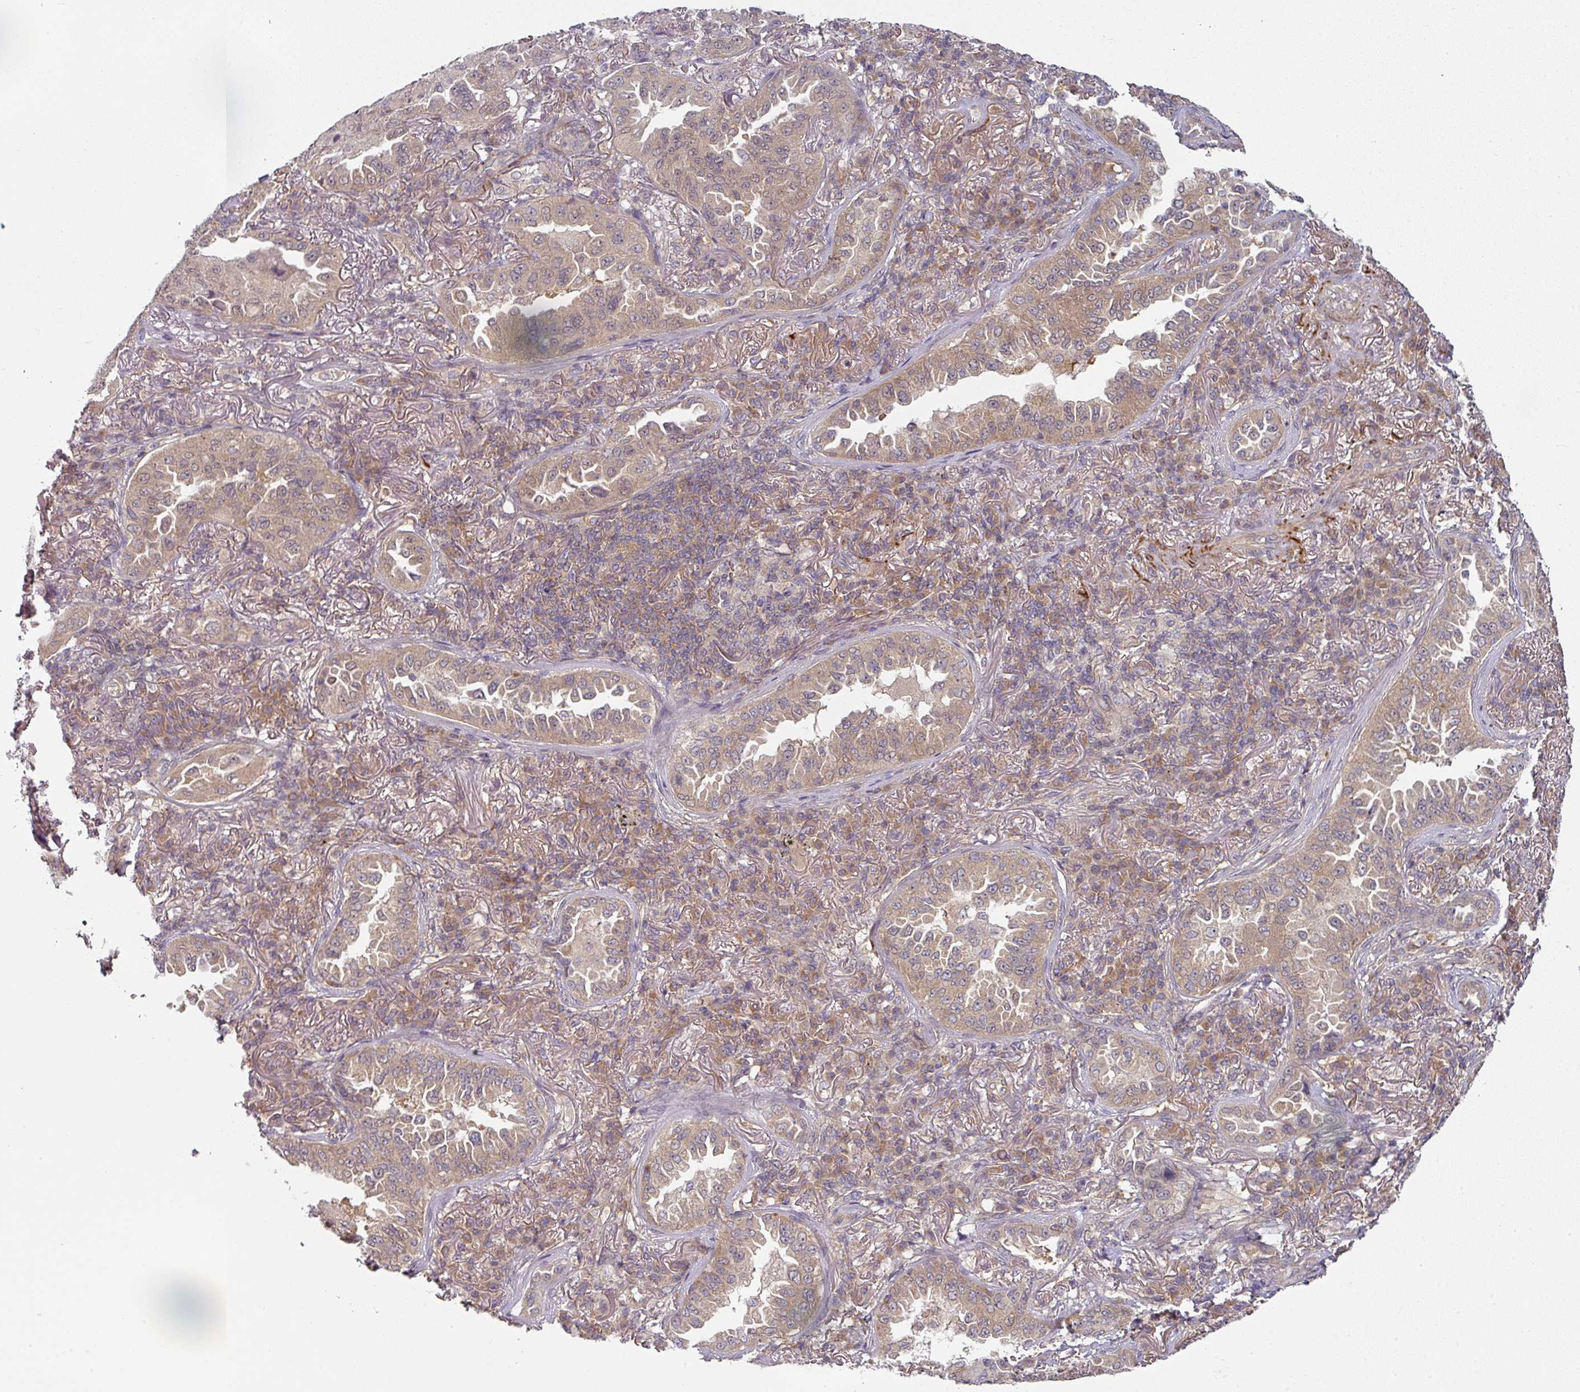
{"staining": {"intensity": "weak", "quantity": ">75%", "location": "cytoplasmic/membranous"}, "tissue": "lung cancer", "cell_type": "Tumor cells", "image_type": "cancer", "snomed": [{"axis": "morphology", "description": "Adenocarcinoma, NOS"}, {"axis": "topography", "description": "Lung"}], "caption": "Lung adenocarcinoma was stained to show a protein in brown. There is low levels of weak cytoplasmic/membranous expression in about >75% of tumor cells. (Brightfield microscopy of DAB IHC at high magnification).", "gene": "MAP2K2", "patient": {"sex": "female", "age": 69}}